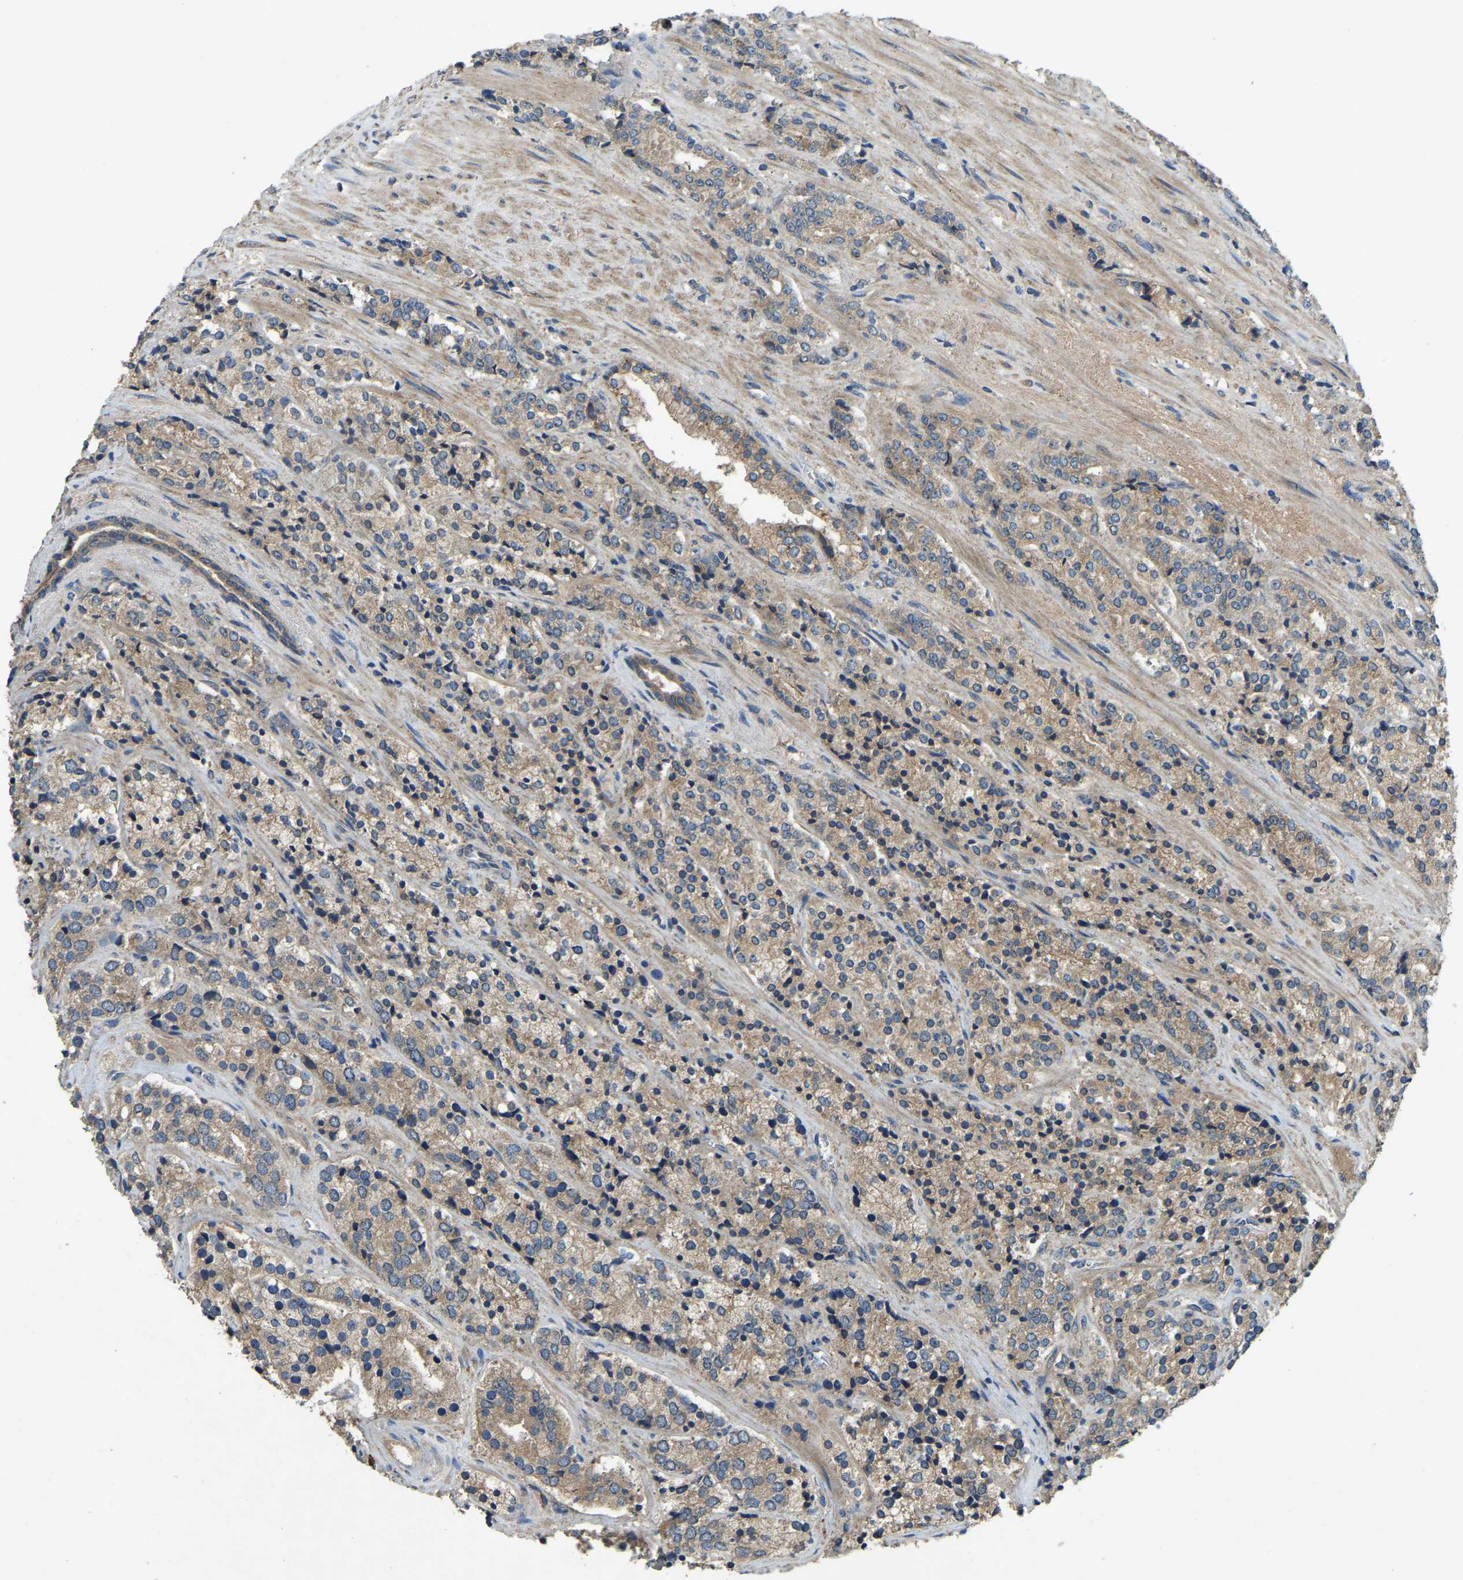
{"staining": {"intensity": "weak", "quantity": ">75%", "location": "cytoplasmic/membranous"}, "tissue": "prostate cancer", "cell_type": "Tumor cells", "image_type": "cancer", "snomed": [{"axis": "morphology", "description": "Adenocarcinoma, High grade"}, {"axis": "topography", "description": "Prostate"}], "caption": "Tumor cells reveal low levels of weak cytoplasmic/membranous positivity in about >75% of cells in human prostate cancer (adenocarcinoma (high-grade)).", "gene": "ATP8B1", "patient": {"sex": "male", "age": 71}}